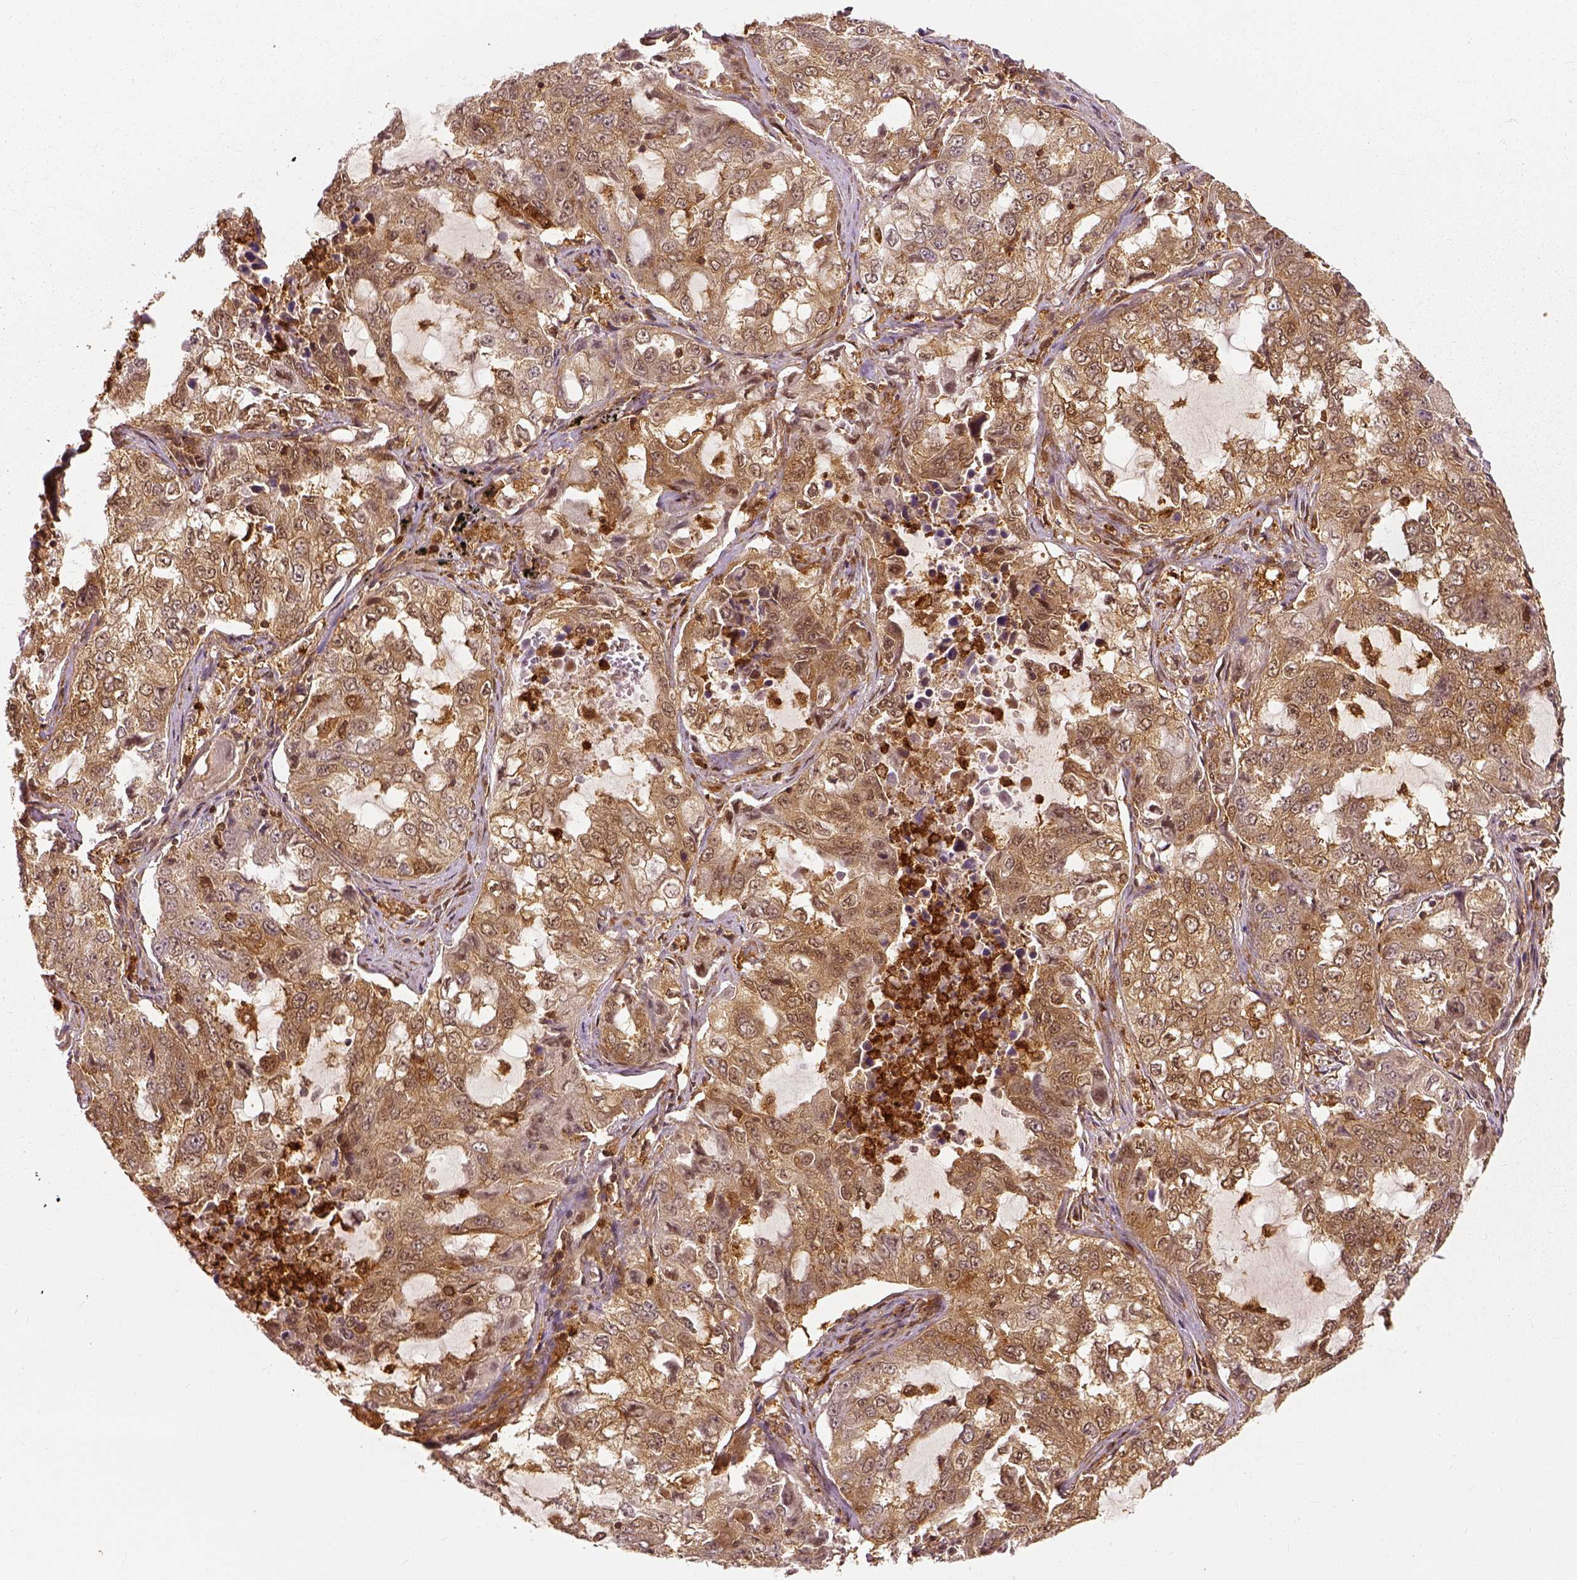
{"staining": {"intensity": "moderate", "quantity": ">75%", "location": "cytoplasmic/membranous"}, "tissue": "lung cancer", "cell_type": "Tumor cells", "image_type": "cancer", "snomed": [{"axis": "morphology", "description": "Adenocarcinoma, NOS"}, {"axis": "topography", "description": "Lung"}], "caption": "IHC staining of lung cancer (adenocarcinoma), which reveals medium levels of moderate cytoplasmic/membranous staining in approximately >75% of tumor cells indicating moderate cytoplasmic/membranous protein positivity. The staining was performed using DAB (3,3'-diaminobenzidine) (brown) for protein detection and nuclei were counterstained in hematoxylin (blue).", "gene": "GPI", "patient": {"sex": "female", "age": 61}}